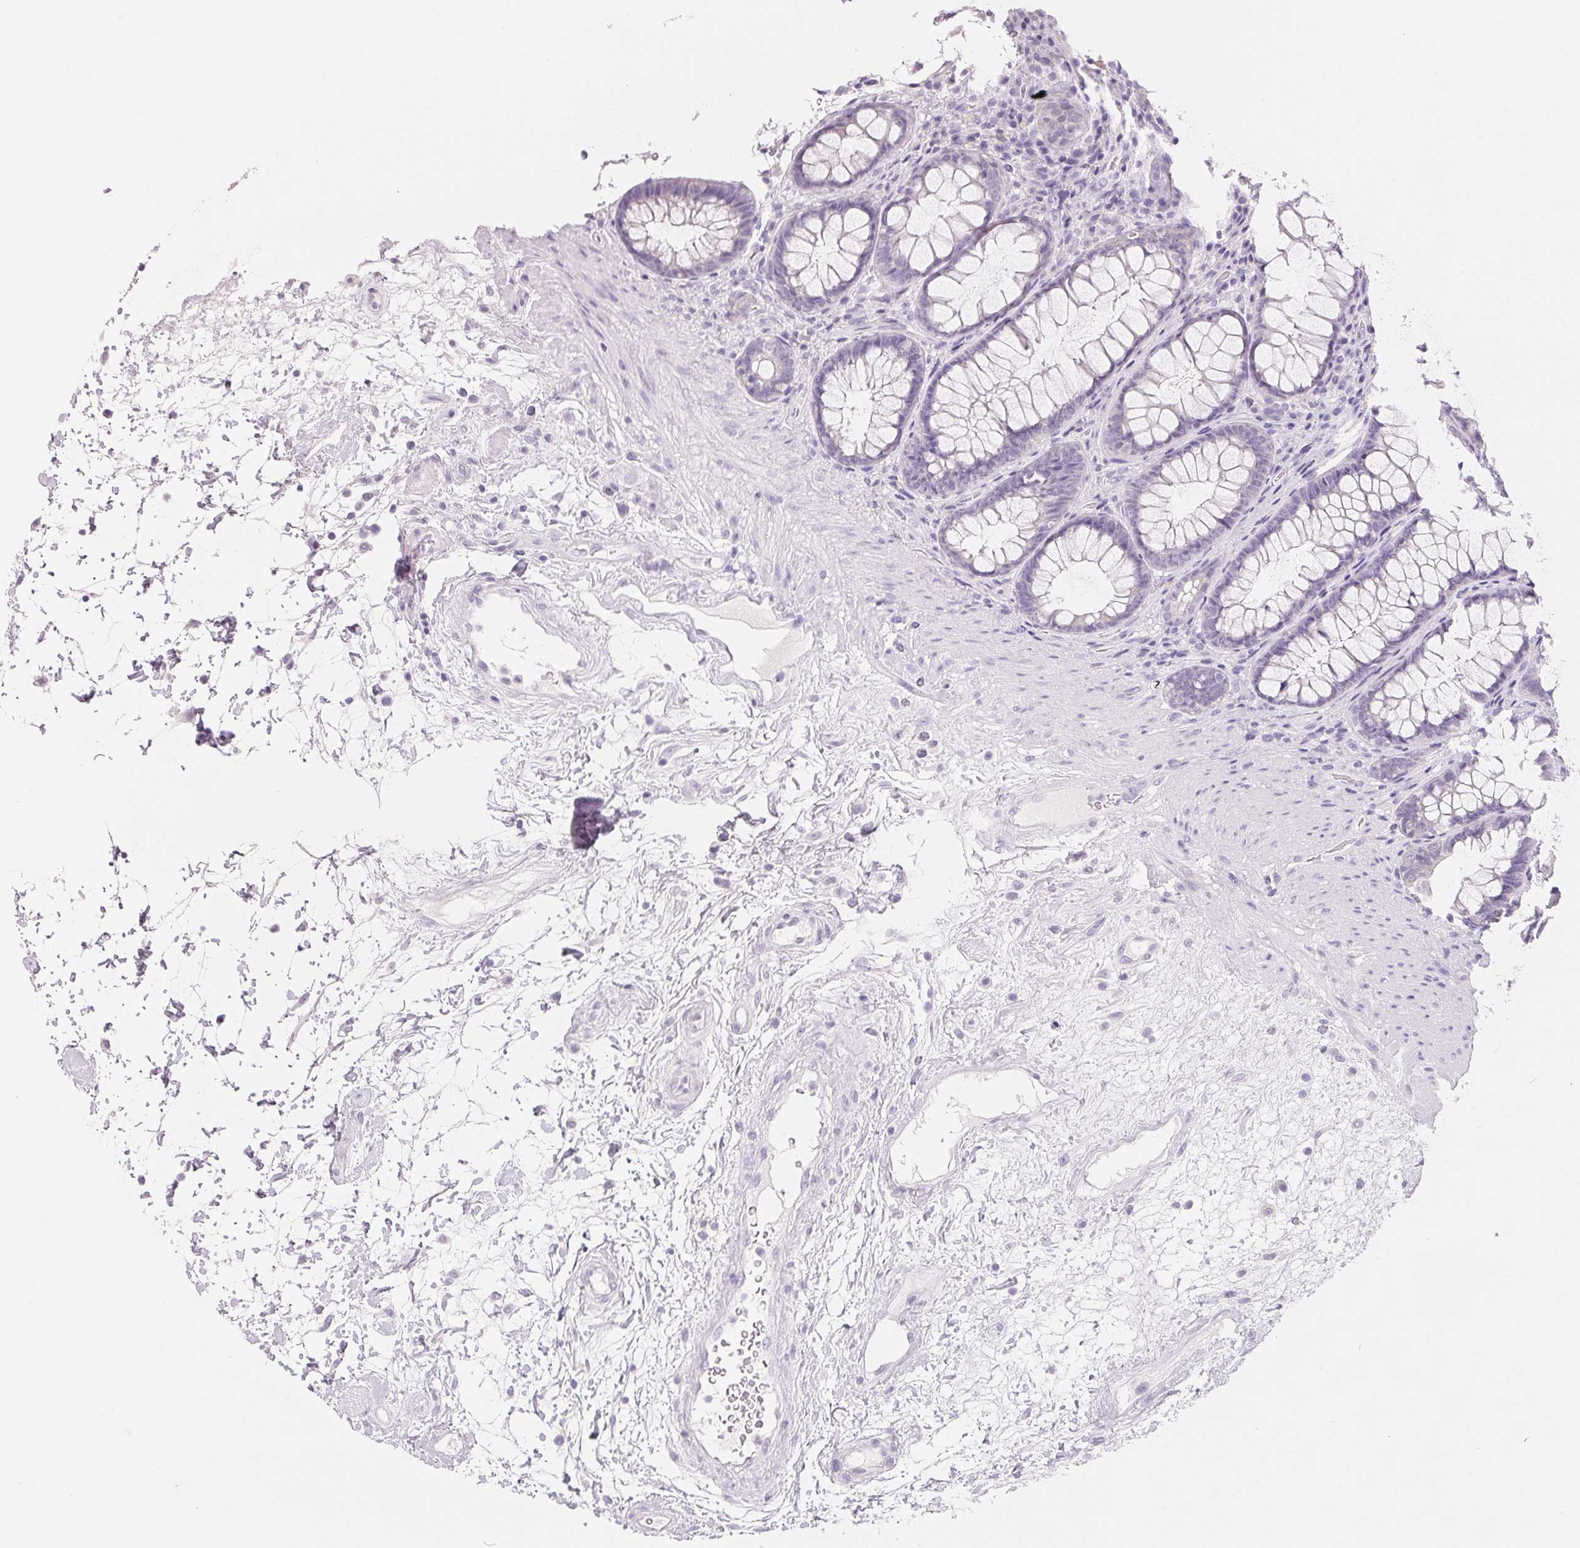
{"staining": {"intensity": "negative", "quantity": "none", "location": "none"}, "tissue": "rectum", "cell_type": "Glandular cells", "image_type": "normal", "snomed": [{"axis": "morphology", "description": "Normal tissue, NOS"}, {"axis": "topography", "description": "Rectum"}], "caption": "Unremarkable rectum was stained to show a protein in brown. There is no significant staining in glandular cells.", "gene": "SPACA5B", "patient": {"sex": "male", "age": 72}}